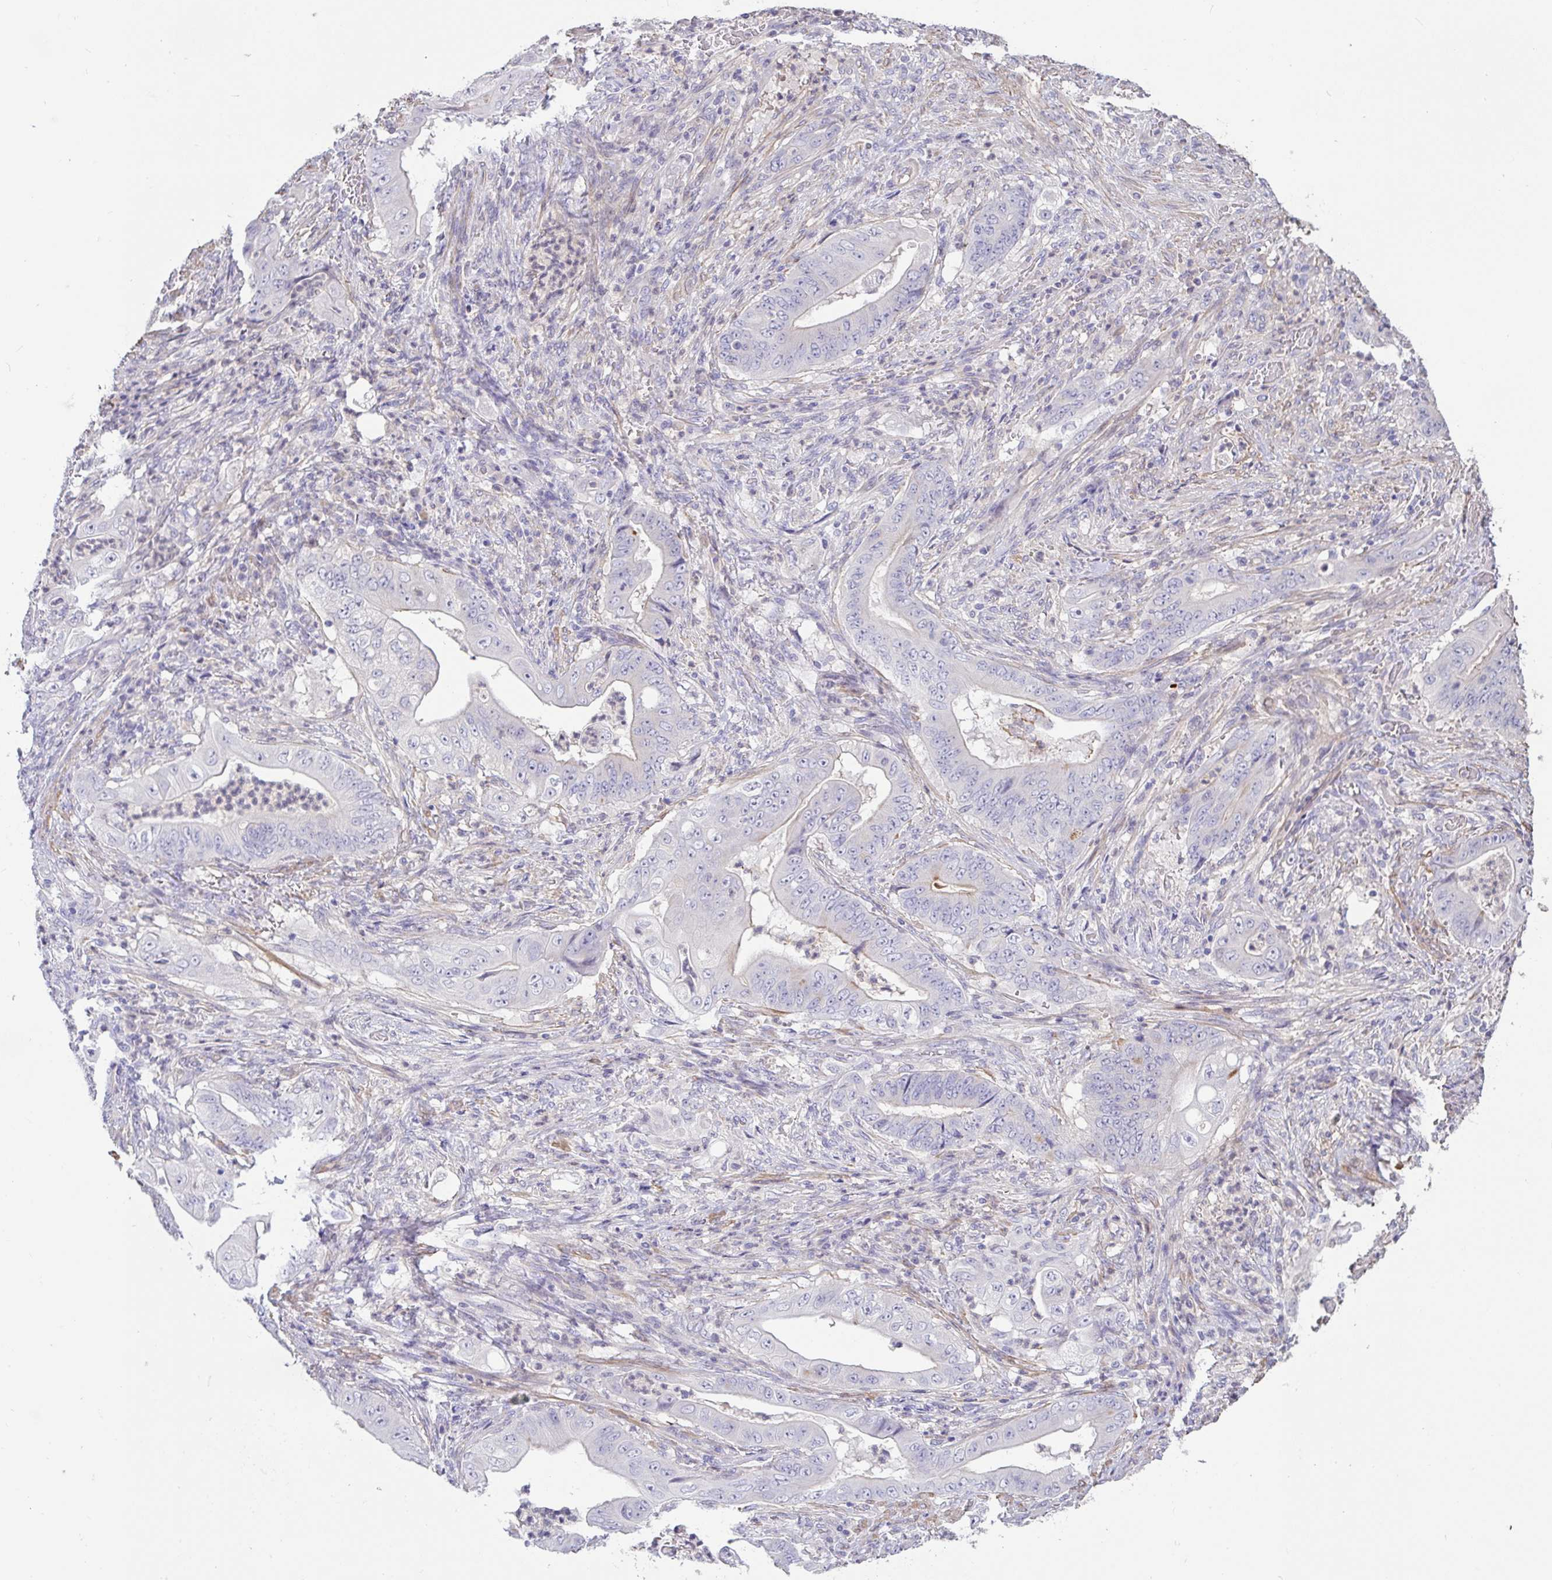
{"staining": {"intensity": "negative", "quantity": "none", "location": "none"}, "tissue": "stomach cancer", "cell_type": "Tumor cells", "image_type": "cancer", "snomed": [{"axis": "morphology", "description": "Adenocarcinoma, NOS"}, {"axis": "topography", "description": "Stomach"}], "caption": "An immunohistochemistry (IHC) image of stomach cancer is shown. There is no staining in tumor cells of stomach cancer.", "gene": "PYGM", "patient": {"sex": "female", "age": 73}}